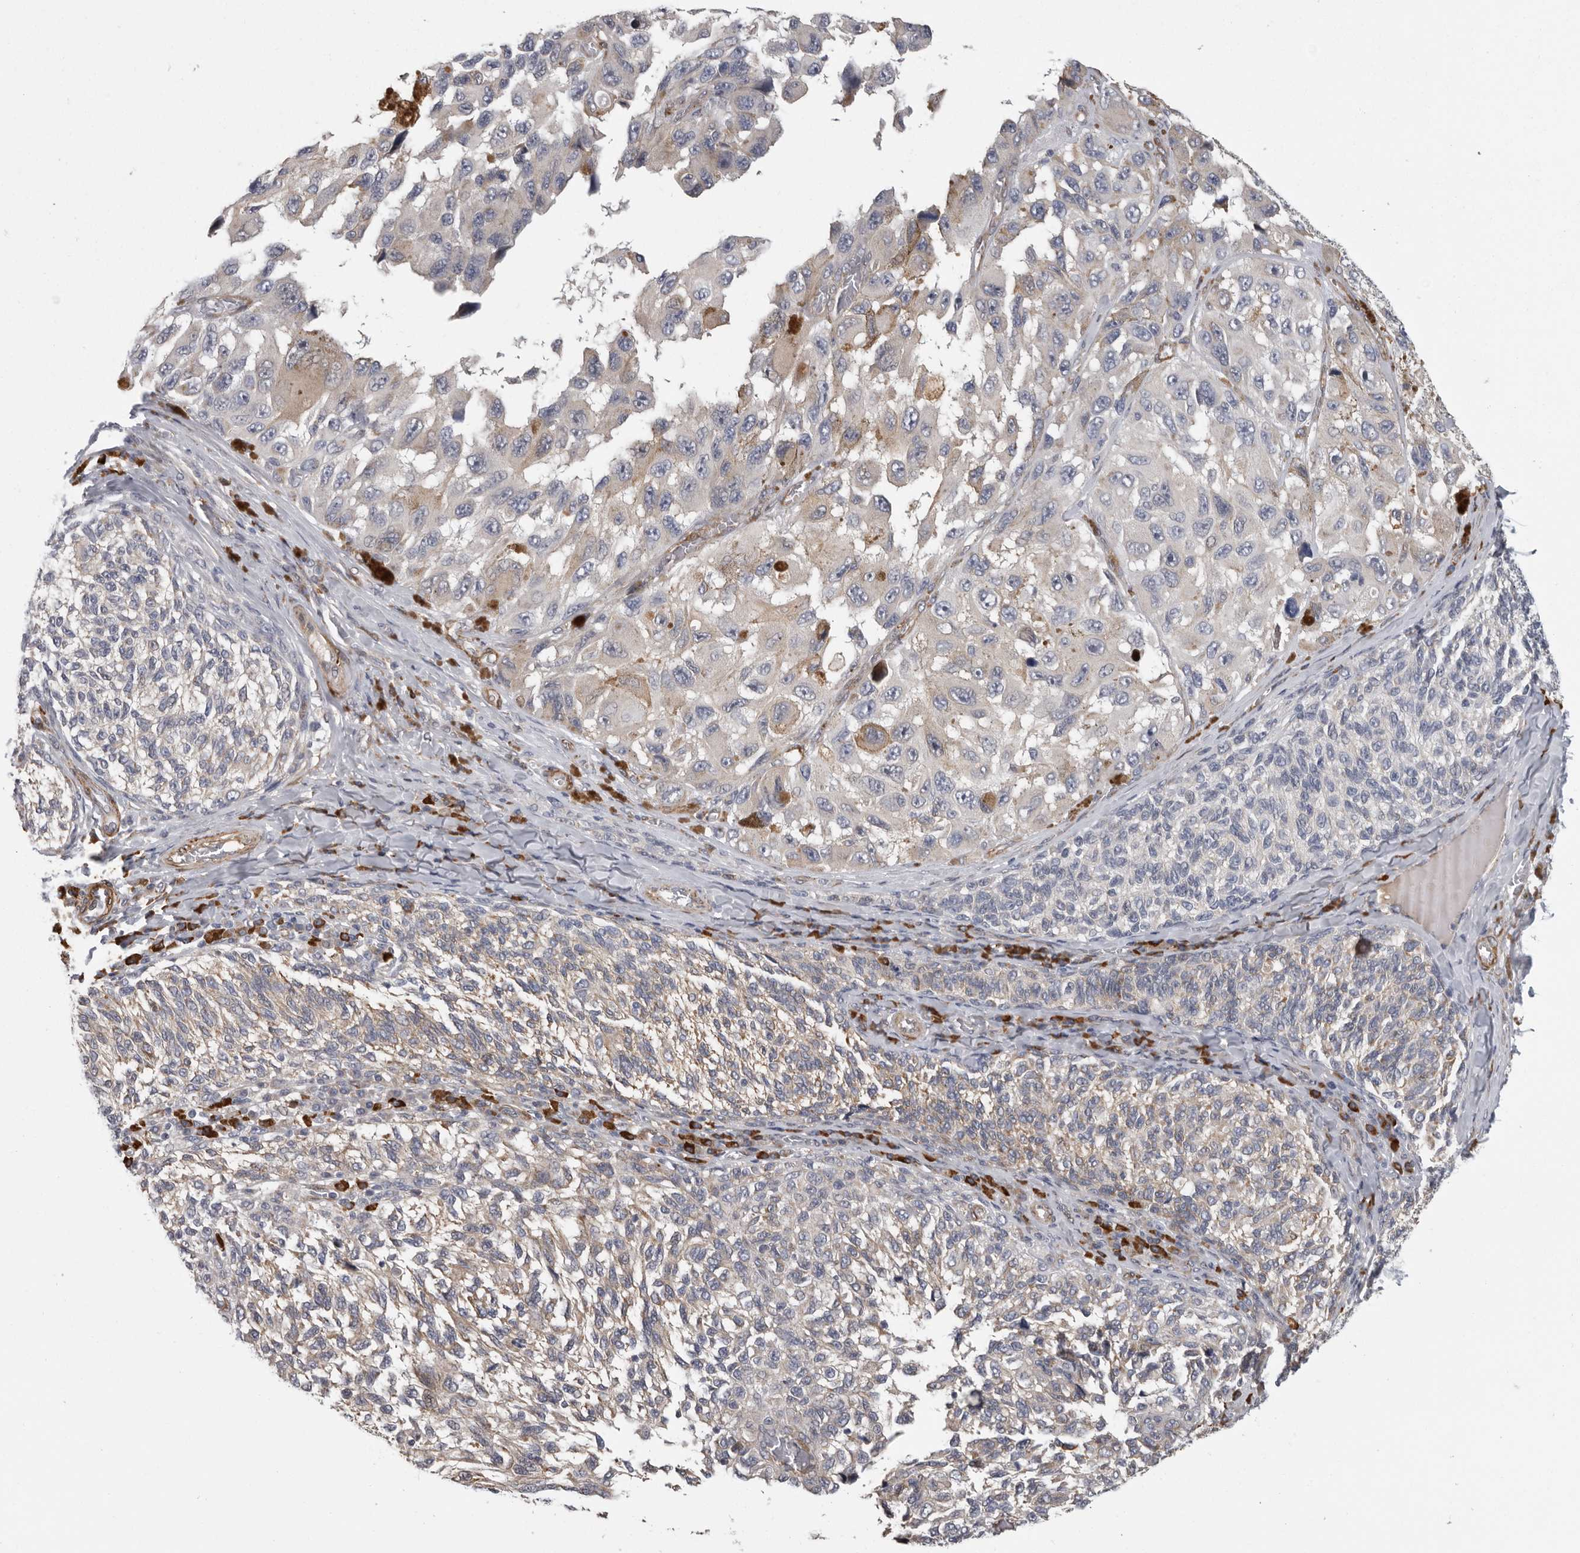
{"staining": {"intensity": "negative", "quantity": "none", "location": "none"}, "tissue": "melanoma", "cell_type": "Tumor cells", "image_type": "cancer", "snomed": [{"axis": "morphology", "description": "Malignant melanoma, NOS"}, {"axis": "topography", "description": "Skin"}], "caption": "Immunohistochemistry photomicrograph of neoplastic tissue: malignant melanoma stained with DAB (3,3'-diaminobenzidine) shows no significant protein expression in tumor cells.", "gene": "ATXN3L", "patient": {"sex": "female", "age": 73}}